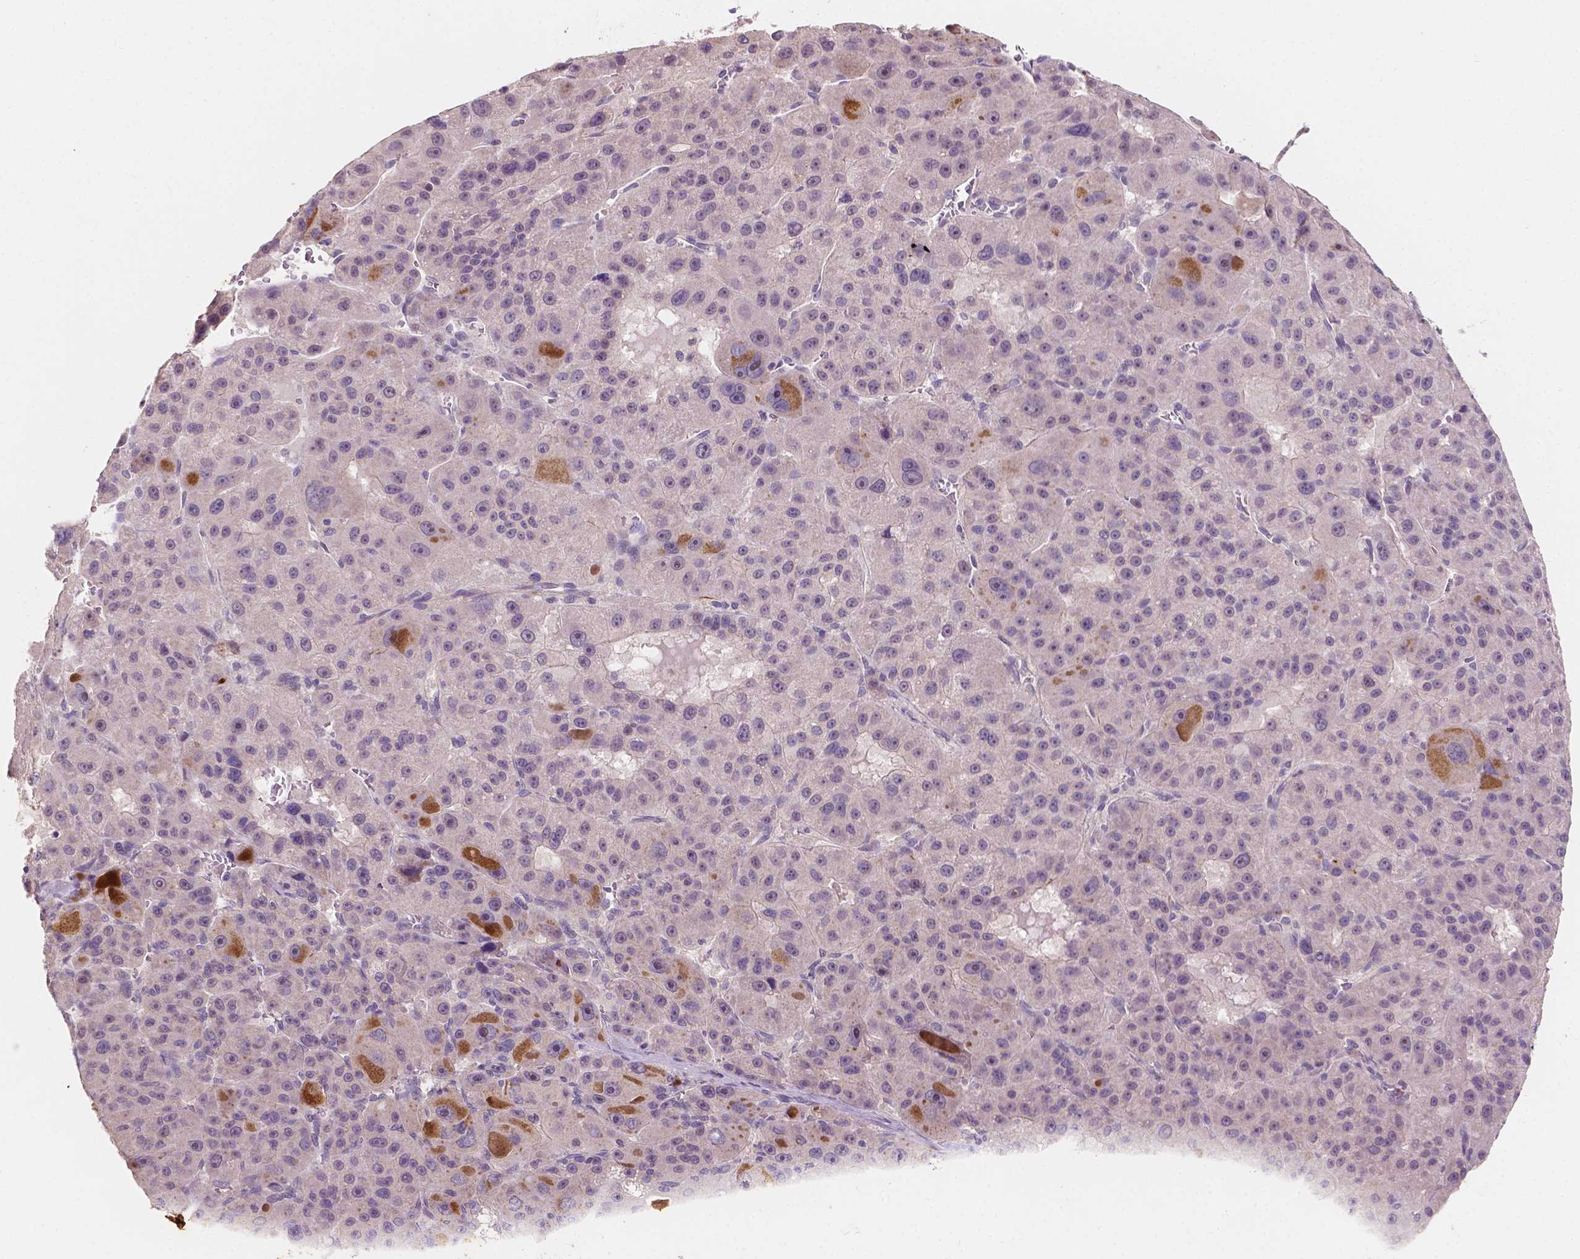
{"staining": {"intensity": "strong", "quantity": "<25%", "location": "cytoplasmic/membranous"}, "tissue": "liver cancer", "cell_type": "Tumor cells", "image_type": "cancer", "snomed": [{"axis": "morphology", "description": "Carcinoma, Hepatocellular, NOS"}, {"axis": "topography", "description": "Liver"}], "caption": "Protein staining by immunohistochemistry shows strong cytoplasmic/membranous staining in approximately <25% of tumor cells in liver cancer (hepatocellular carcinoma).", "gene": "SIRT2", "patient": {"sex": "male", "age": 76}}